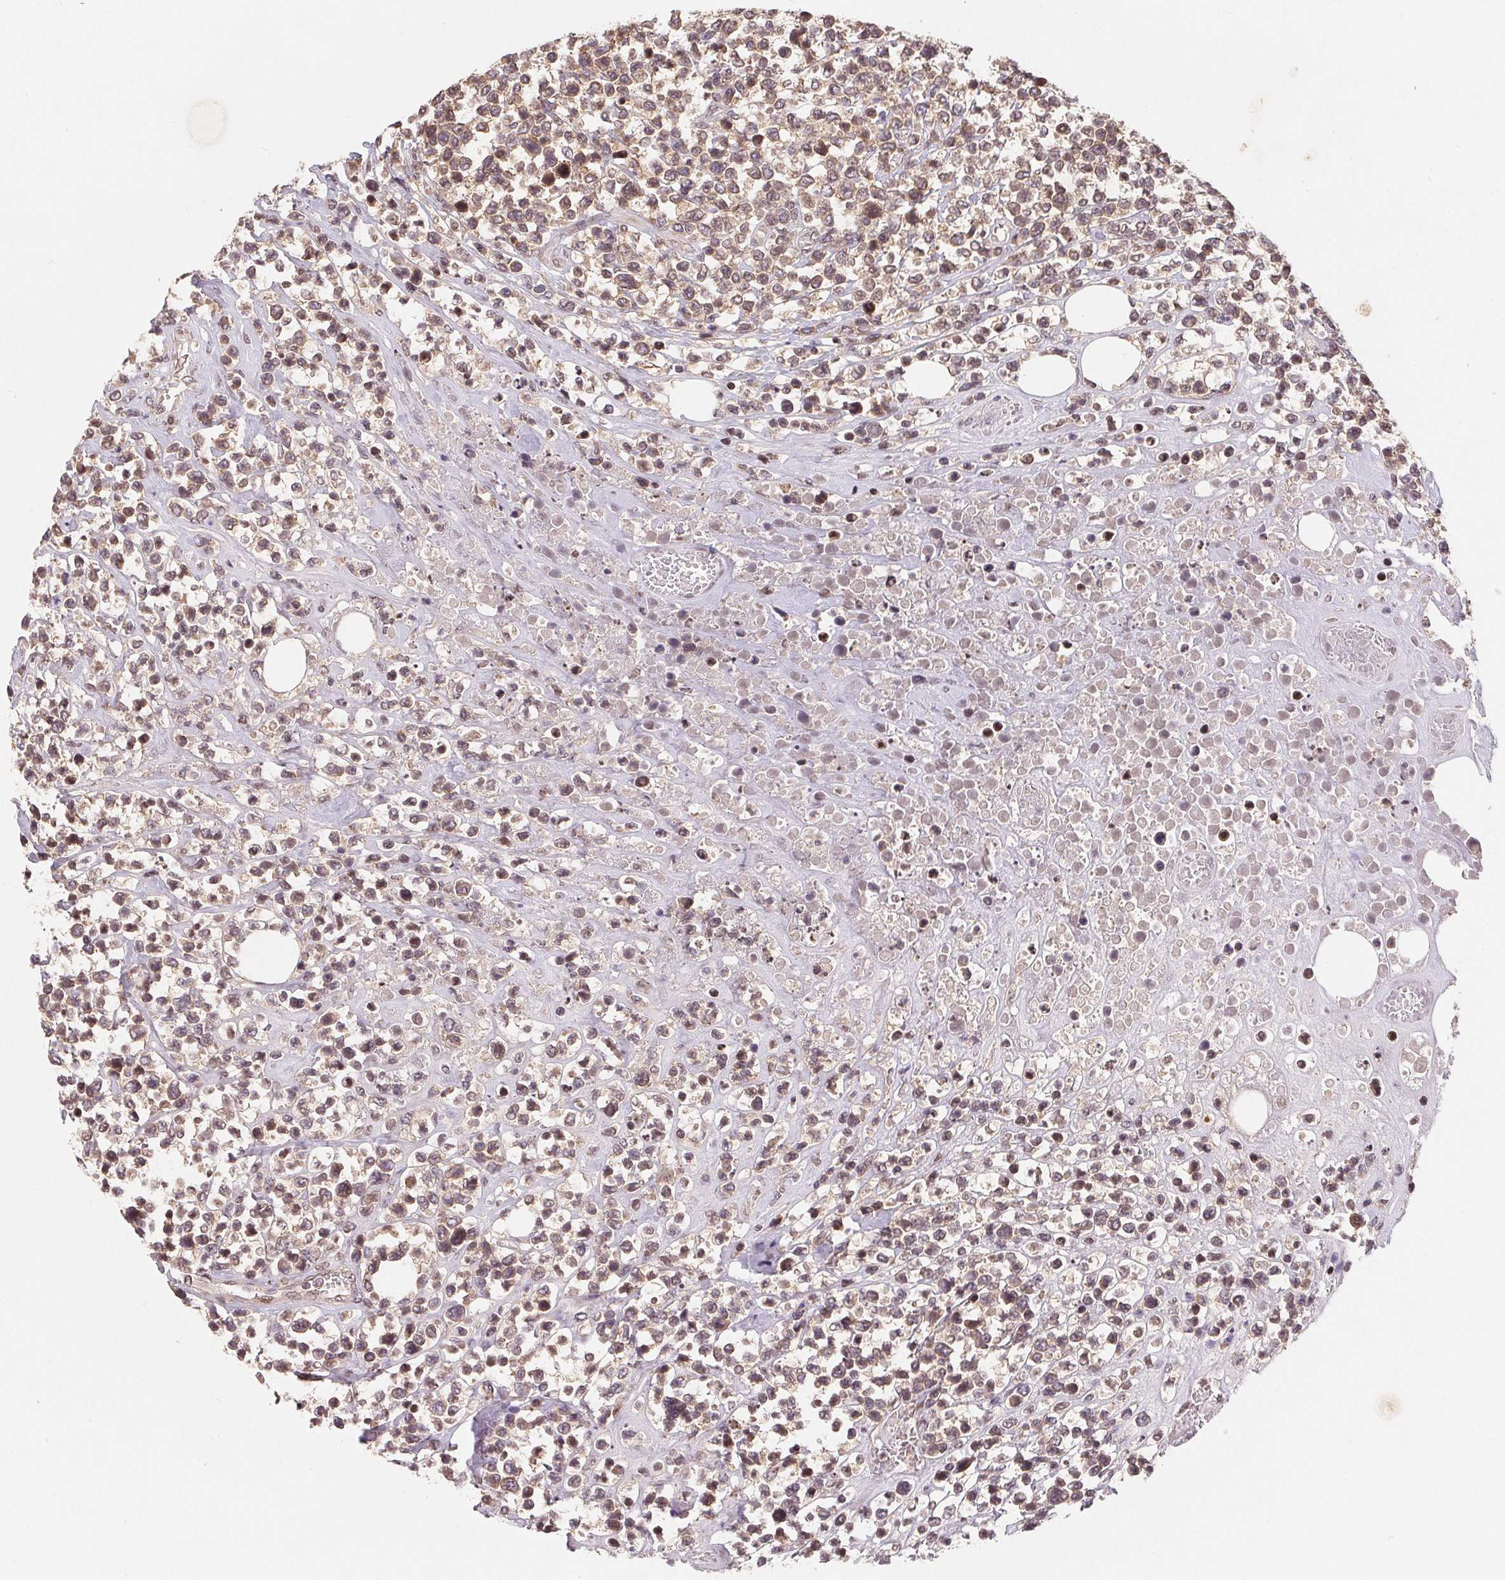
{"staining": {"intensity": "moderate", "quantity": "<25%", "location": "nuclear"}, "tissue": "lymphoma", "cell_type": "Tumor cells", "image_type": "cancer", "snomed": [{"axis": "morphology", "description": "Malignant lymphoma, non-Hodgkin's type, High grade"}, {"axis": "topography", "description": "Soft tissue"}], "caption": "IHC of malignant lymphoma, non-Hodgkin's type (high-grade) shows low levels of moderate nuclear staining in approximately <25% of tumor cells.", "gene": "HMGN3", "patient": {"sex": "female", "age": 56}}